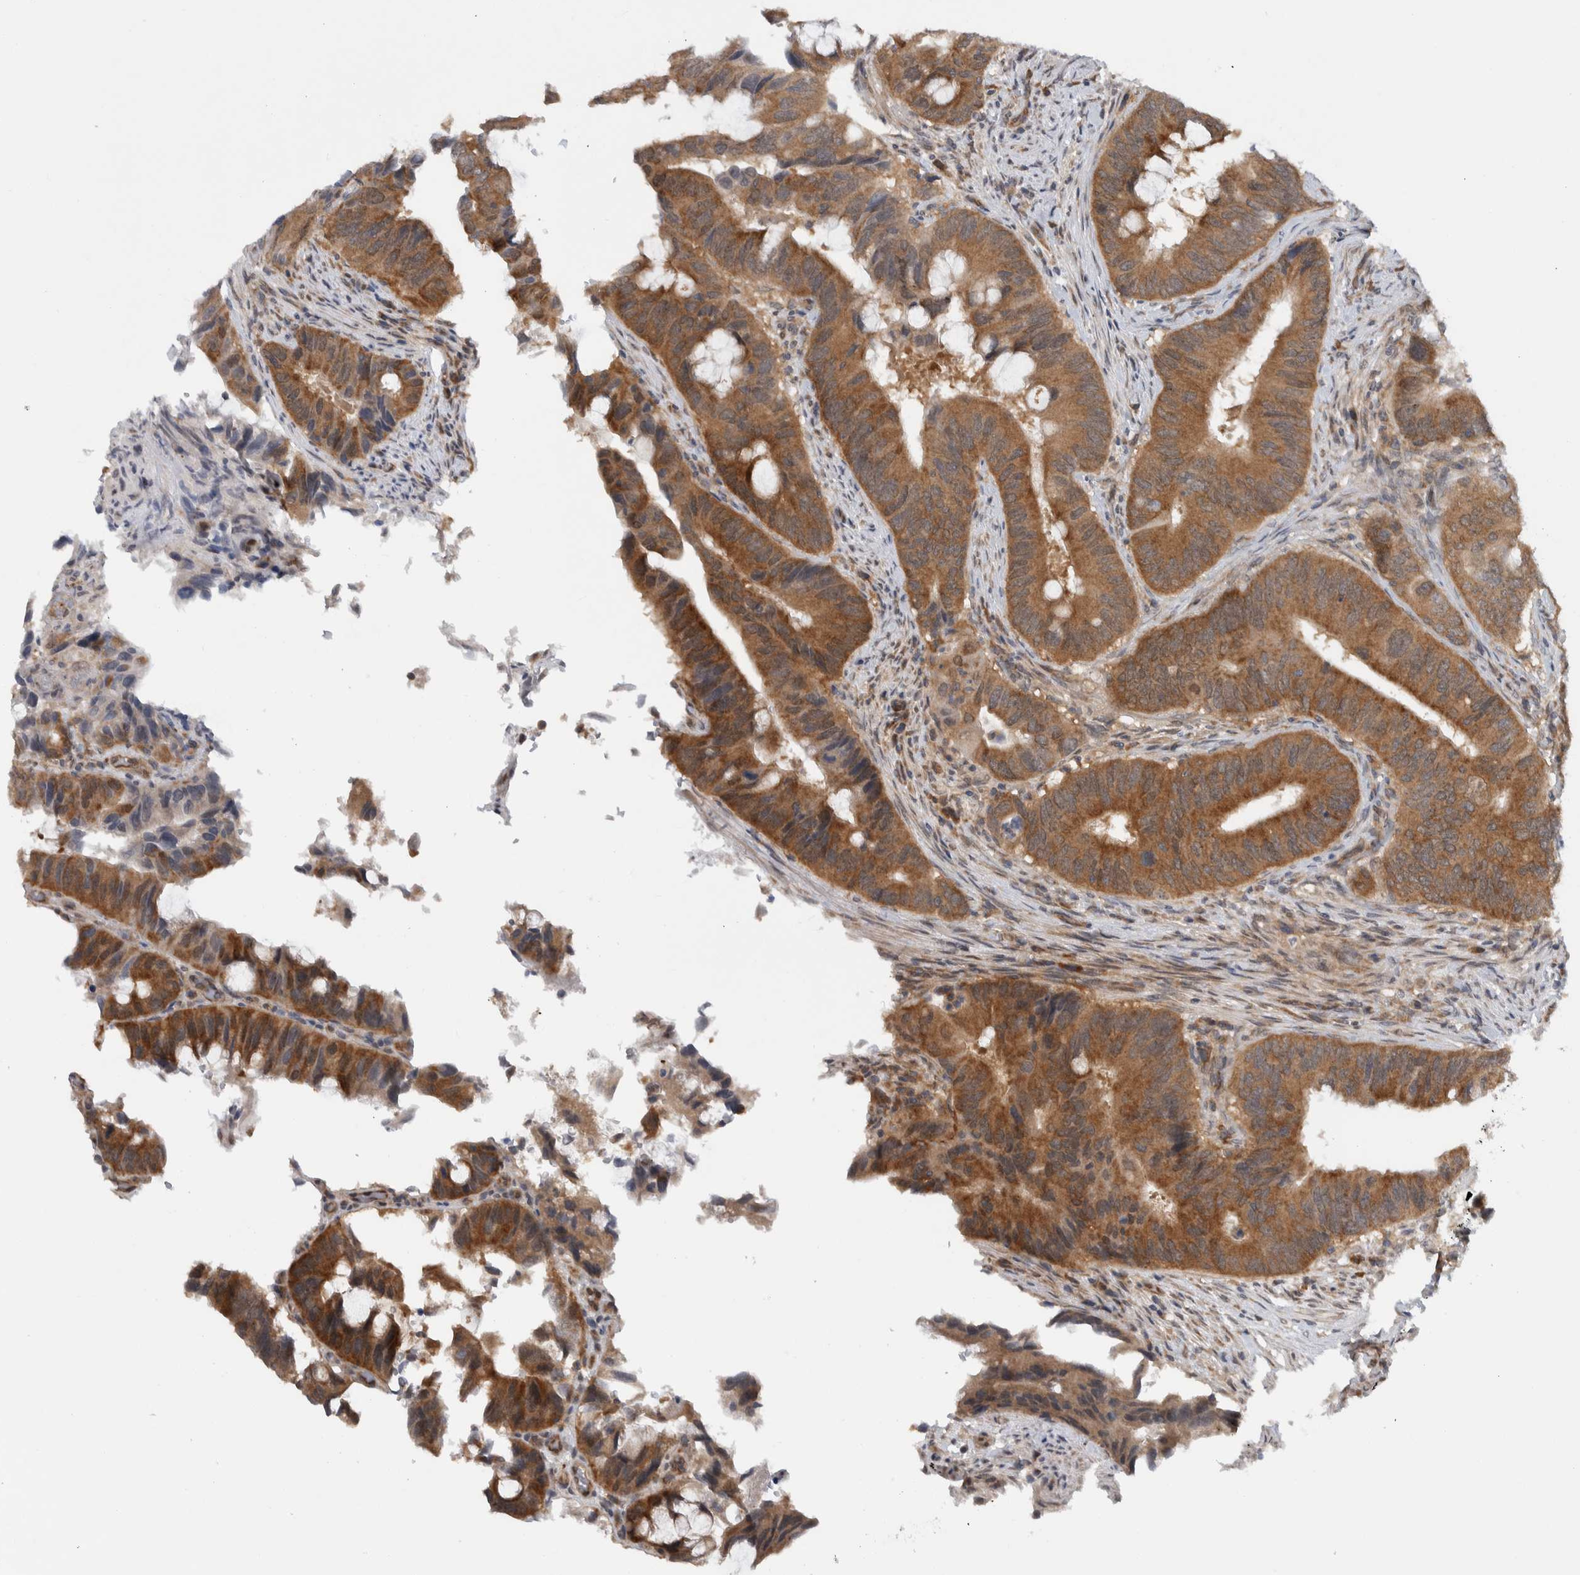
{"staining": {"intensity": "strong", "quantity": ">75%", "location": "cytoplasmic/membranous"}, "tissue": "colorectal cancer", "cell_type": "Tumor cells", "image_type": "cancer", "snomed": [{"axis": "morphology", "description": "Adenocarcinoma, NOS"}, {"axis": "topography", "description": "Colon"}], "caption": "An IHC photomicrograph of neoplastic tissue is shown. Protein staining in brown highlights strong cytoplasmic/membranous positivity in colorectal adenocarcinoma within tumor cells.", "gene": "CCDC43", "patient": {"sex": "male", "age": 71}}